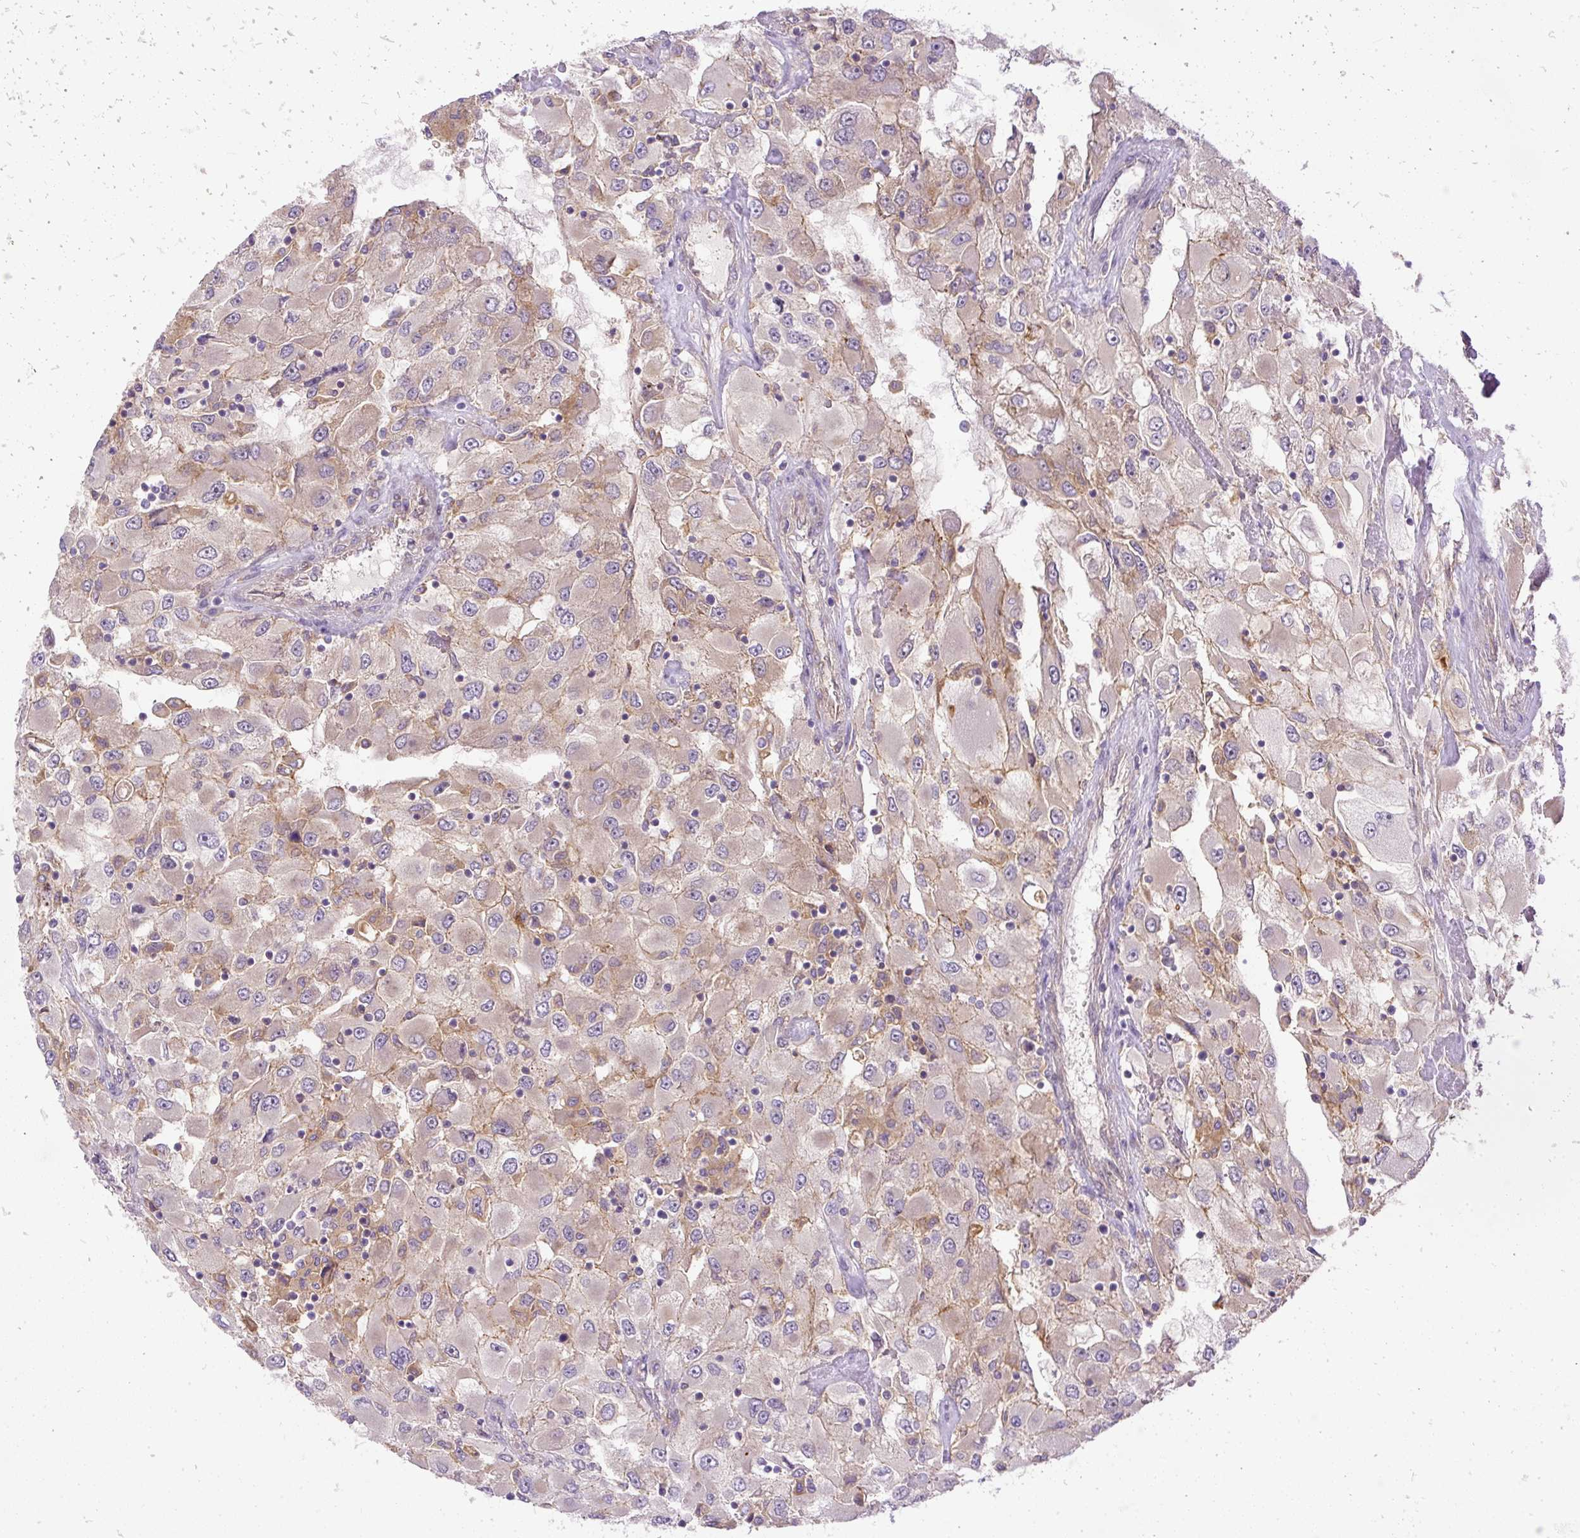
{"staining": {"intensity": "weak", "quantity": "<25%", "location": "cytoplasmic/membranous"}, "tissue": "renal cancer", "cell_type": "Tumor cells", "image_type": "cancer", "snomed": [{"axis": "morphology", "description": "Adenocarcinoma, NOS"}, {"axis": "topography", "description": "Kidney"}], "caption": "Immunohistochemistry image of neoplastic tissue: human renal cancer (adenocarcinoma) stained with DAB displays no significant protein expression in tumor cells.", "gene": "DAPK1", "patient": {"sex": "female", "age": 52}}